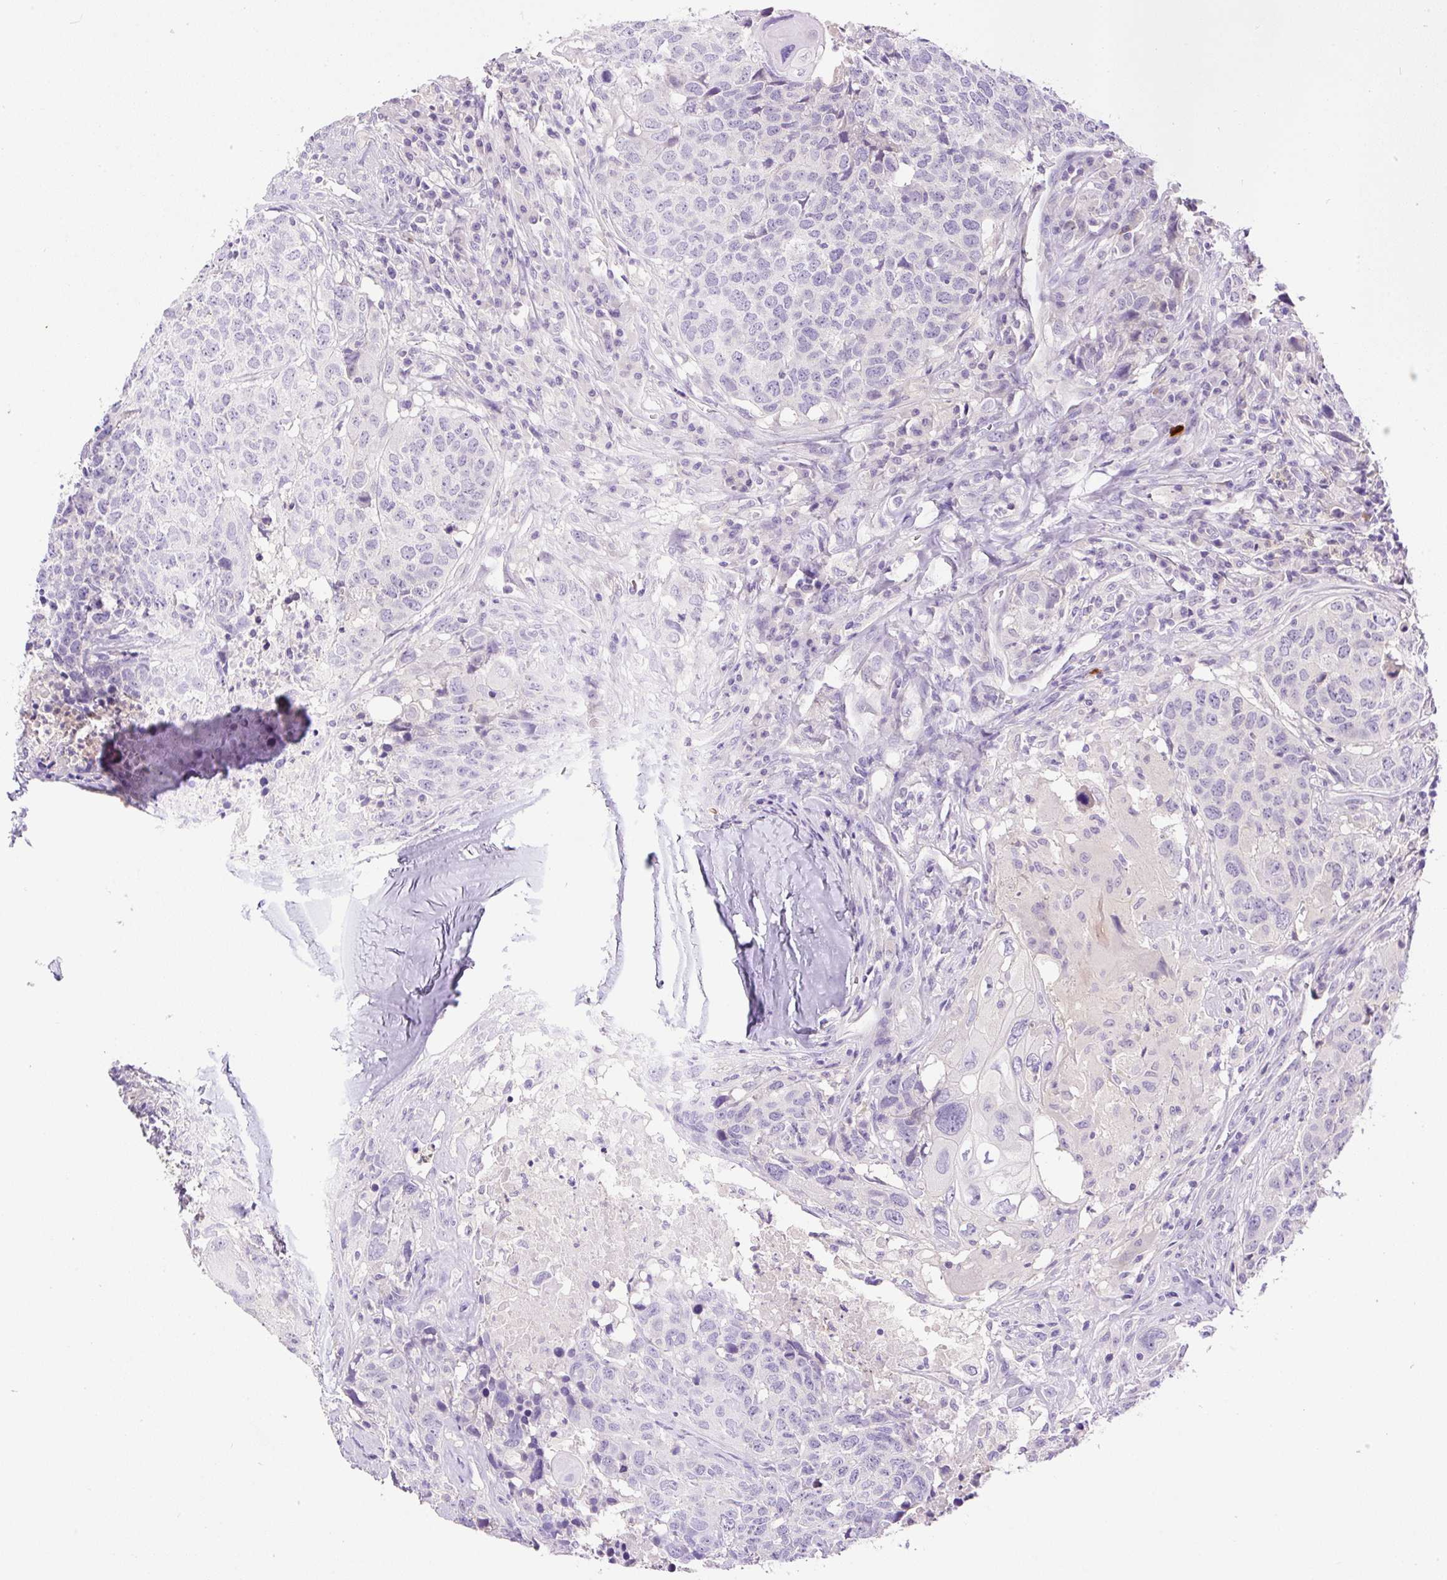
{"staining": {"intensity": "negative", "quantity": "none", "location": "none"}, "tissue": "head and neck cancer", "cell_type": "Tumor cells", "image_type": "cancer", "snomed": [{"axis": "morphology", "description": "Normal tissue, NOS"}, {"axis": "morphology", "description": "Squamous cell carcinoma, NOS"}, {"axis": "topography", "description": "Skeletal muscle"}, {"axis": "topography", "description": "Vascular tissue"}, {"axis": "topography", "description": "Peripheral nerve tissue"}, {"axis": "topography", "description": "Head-Neck"}], "caption": "Immunohistochemistry histopathology image of neoplastic tissue: head and neck squamous cell carcinoma stained with DAB exhibits no significant protein expression in tumor cells. (Immunohistochemistry, brightfield microscopy, high magnification).", "gene": "LHFPL5", "patient": {"sex": "male", "age": 66}}